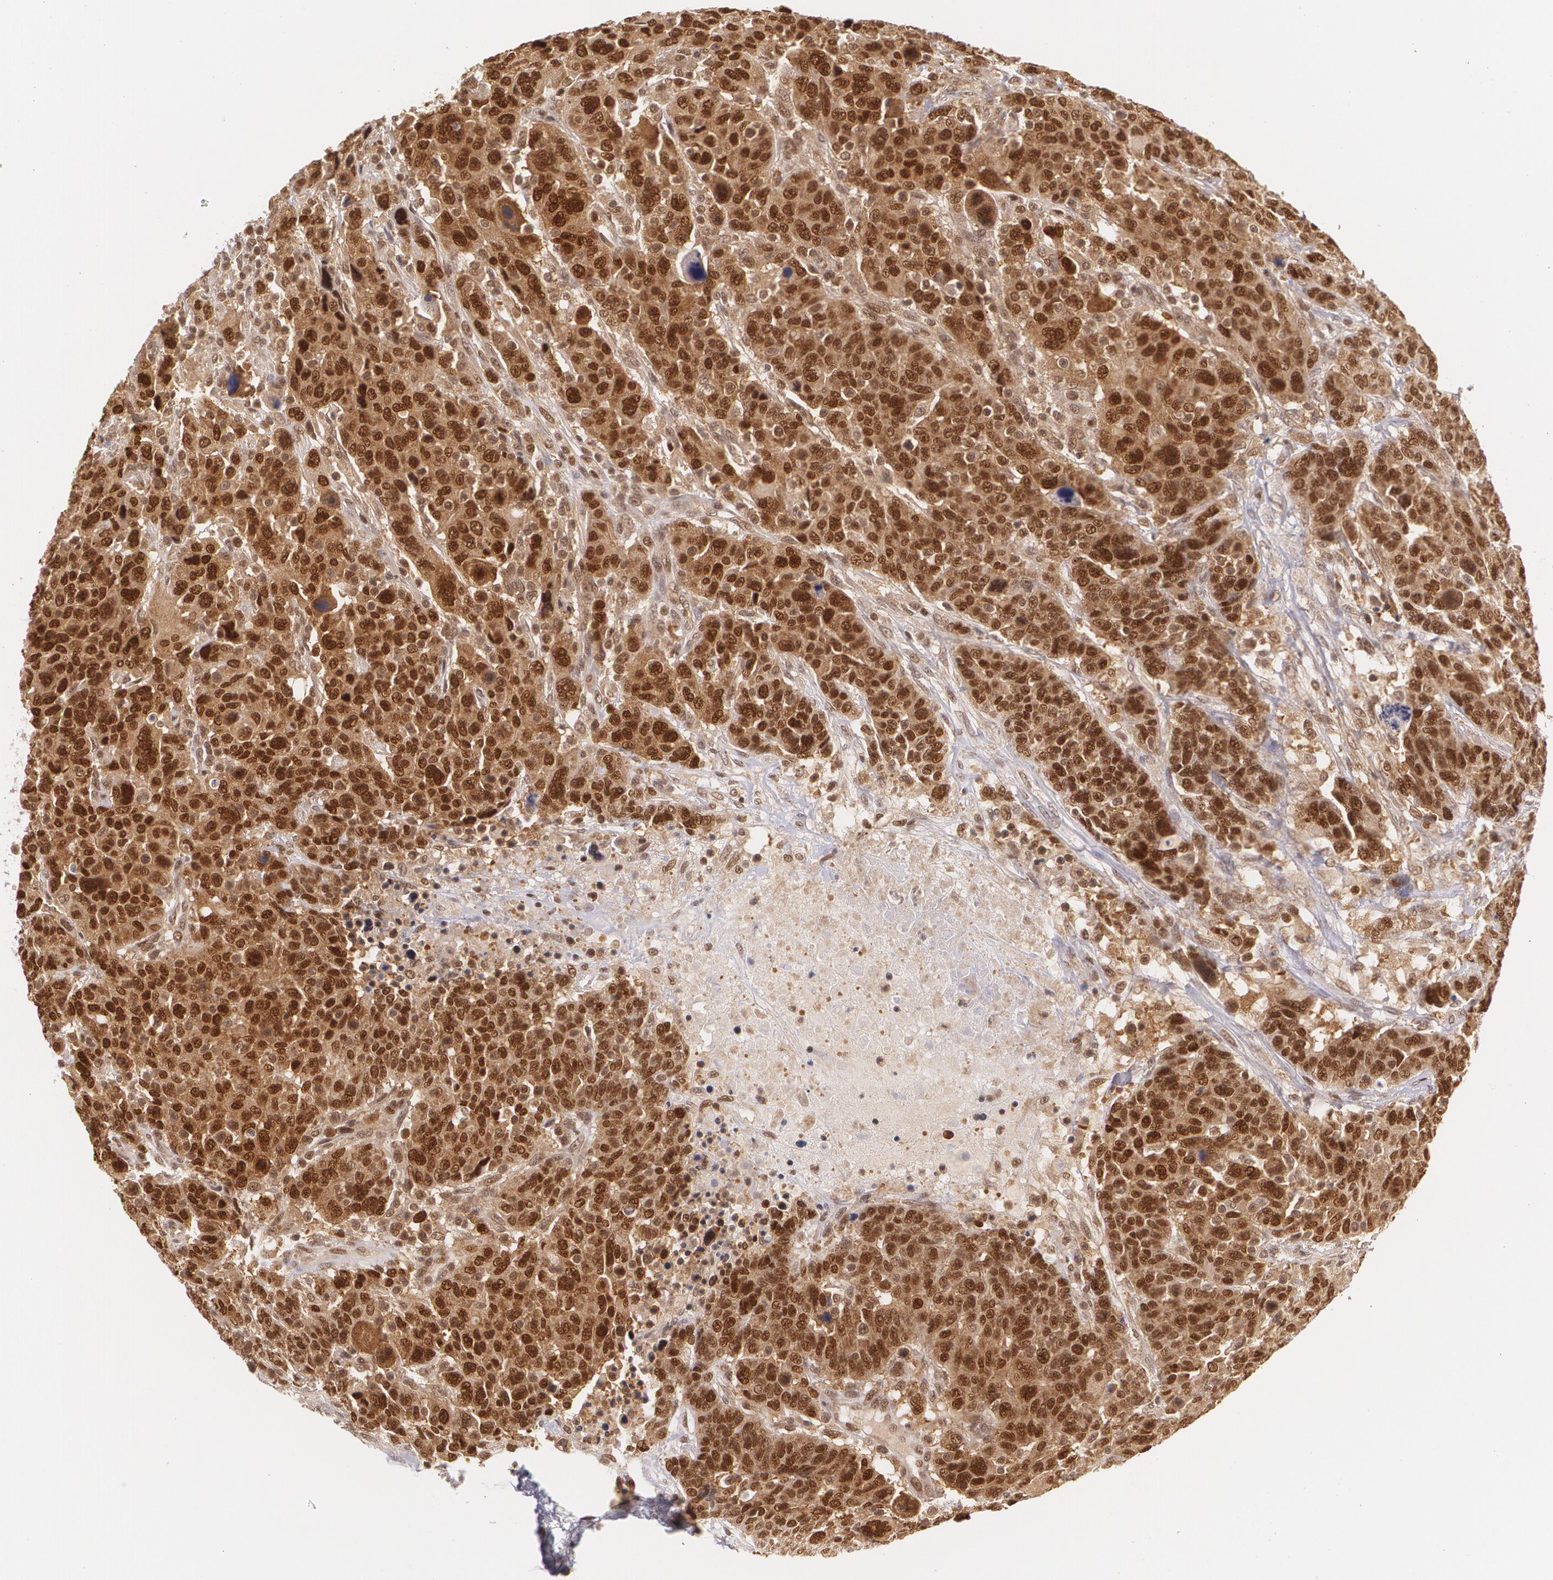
{"staining": {"intensity": "strong", "quantity": ">75%", "location": "cytoplasmic/membranous,nuclear"}, "tissue": "breast cancer", "cell_type": "Tumor cells", "image_type": "cancer", "snomed": [{"axis": "morphology", "description": "Duct carcinoma"}, {"axis": "topography", "description": "Breast"}], "caption": "The immunohistochemical stain highlights strong cytoplasmic/membranous and nuclear staining in tumor cells of breast intraductal carcinoma tissue.", "gene": "CUL2", "patient": {"sex": "female", "age": 37}}